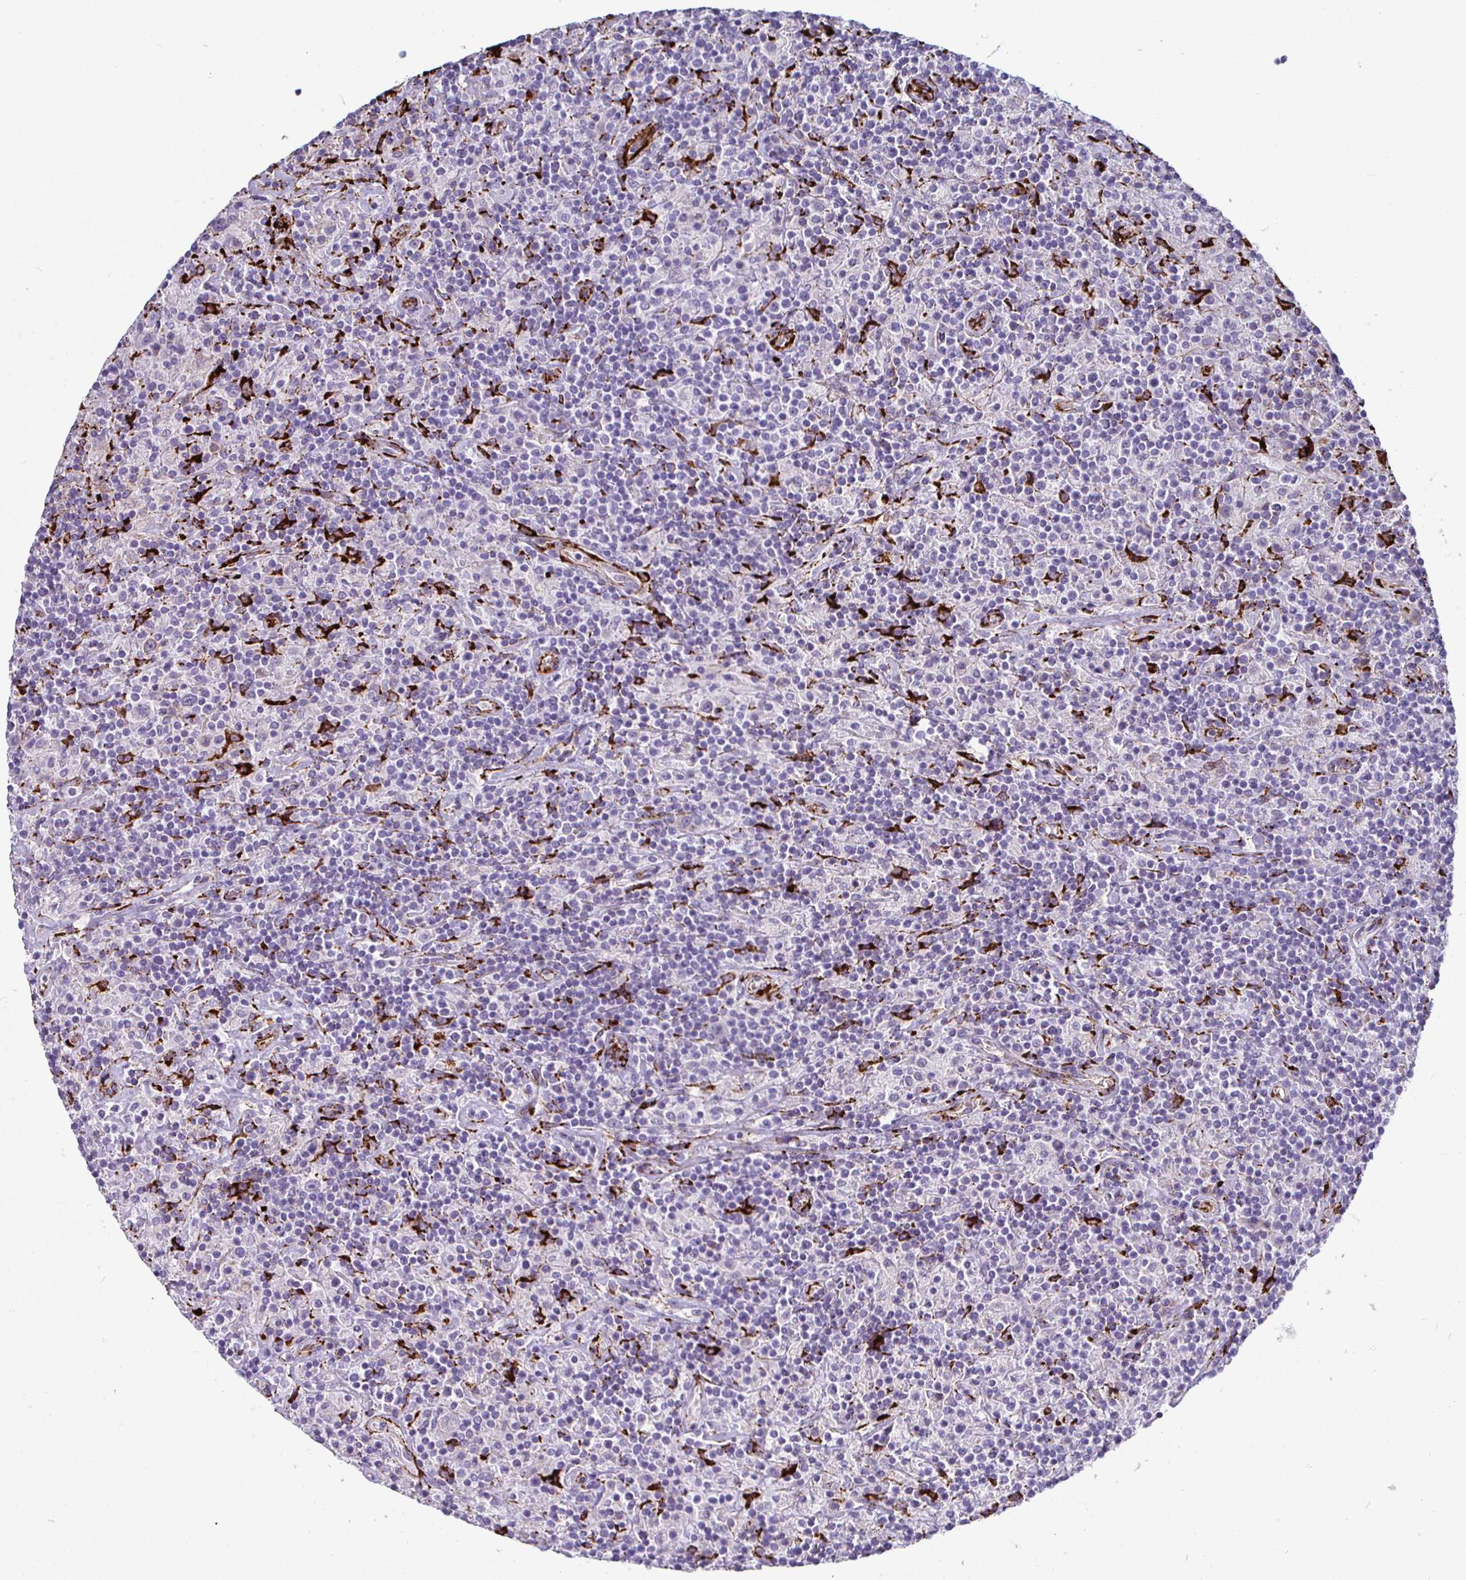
{"staining": {"intensity": "negative", "quantity": "none", "location": "none"}, "tissue": "lymphoma", "cell_type": "Tumor cells", "image_type": "cancer", "snomed": [{"axis": "morphology", "description": "Hodgkin's disease, NOS"}, {"axis": "topography", "description": "Lymph node"}], "caption": "Immunohistochemistry histopathology image of neoplastic tissue: lymphoma stained with DAB demonstrates no significant protein positivity in tumor cells. (Brightfield microscopy of DAB immunohistochemistry at high magnification).", "gene": "P4HA2", "patient": {"sex": "male", "age": 70}}